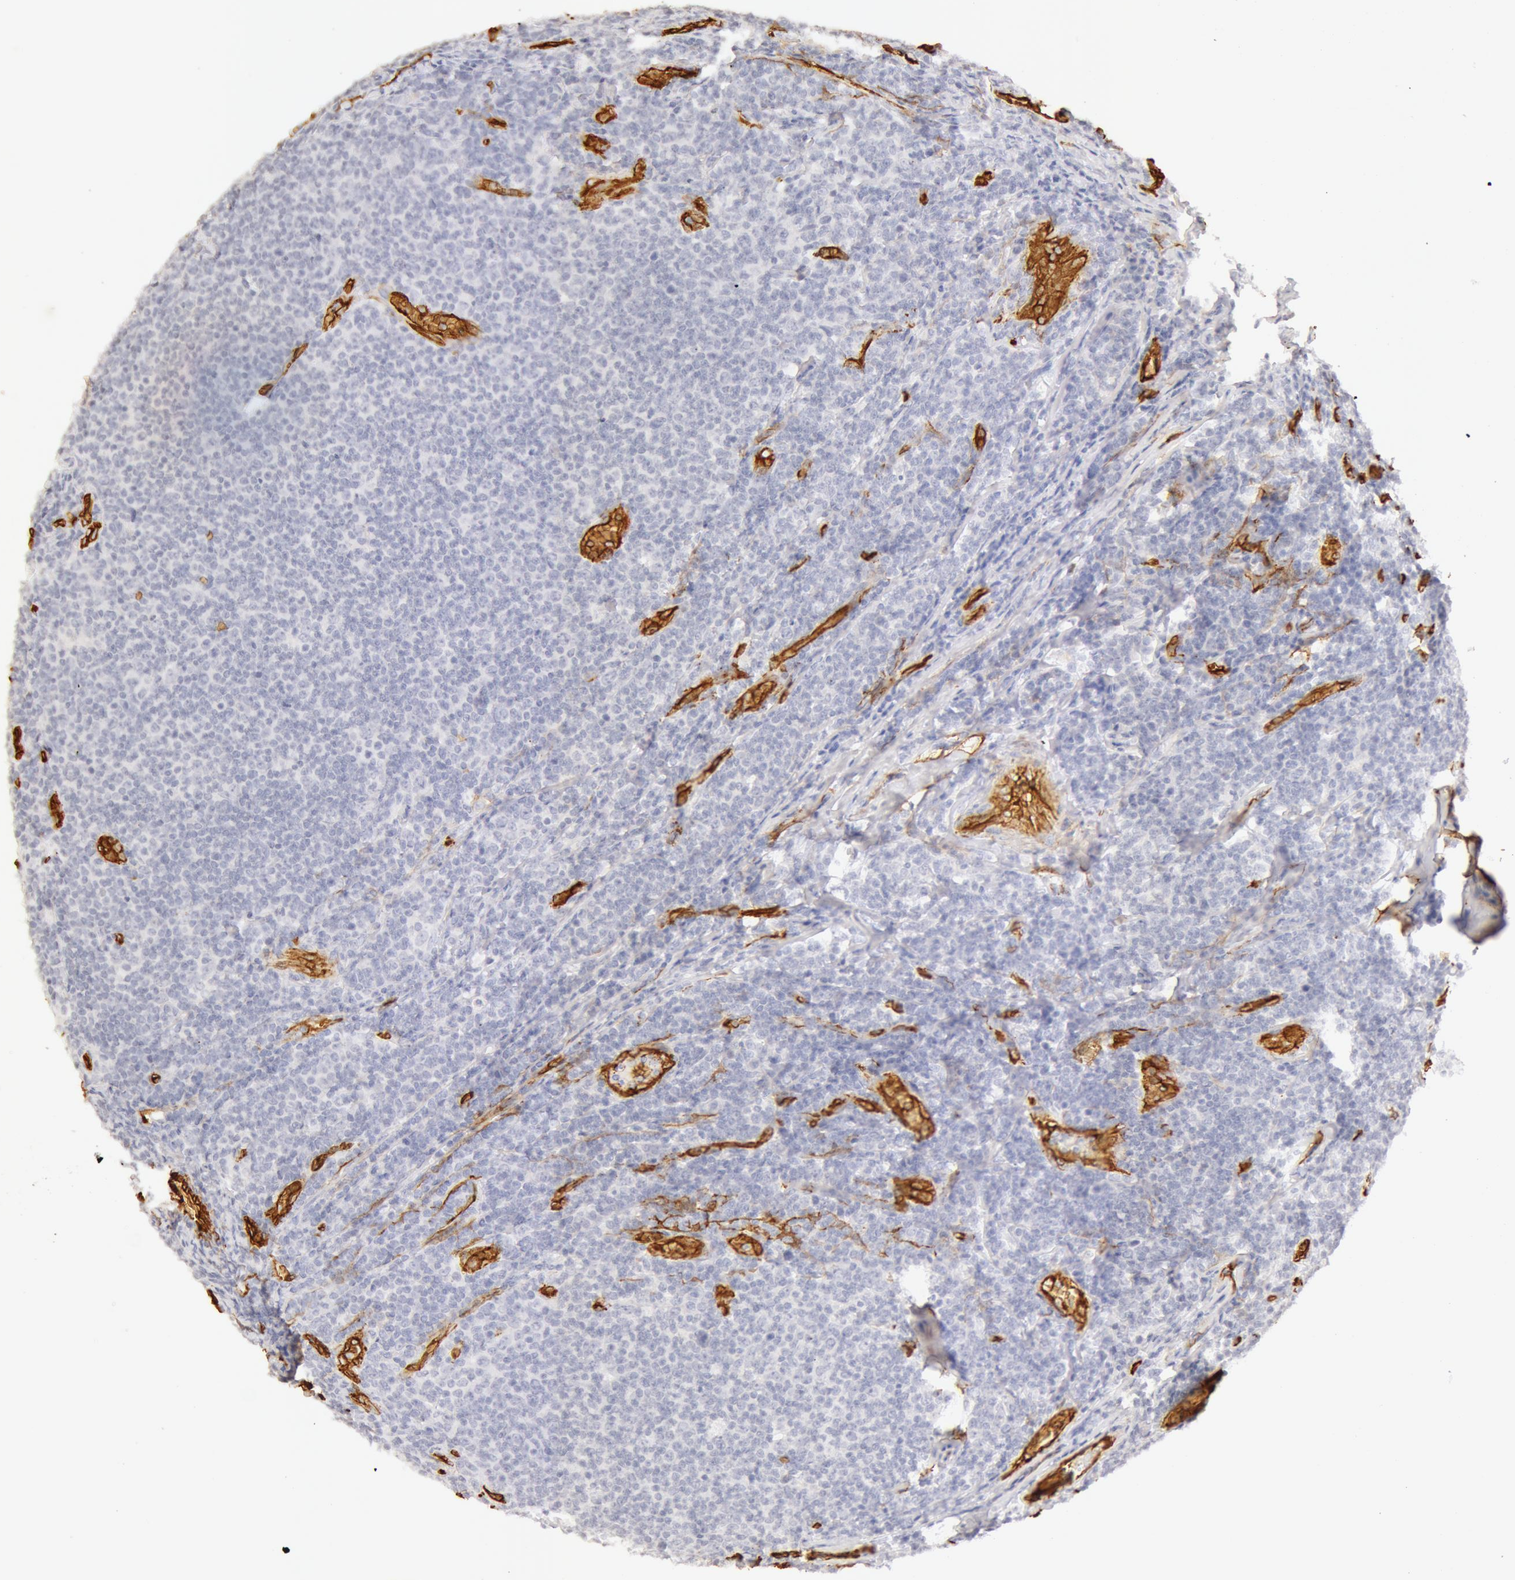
{"staining": {"intensity": "negative", "quantity": "none", "location": "none"}, "tissue": "lymphoma", "cell_type": "Tumor cells", "image_type": "cancer", "snomed": [{"axis": "morphology", "description": "Malignant lymphoma, non-Hodgkin's type, Low grade"}, {"axis": "topography", "description": "Lymph node"}], "caption": "A high-resolution histopathology image shows immunohistochemistry (IHC) staining of lymphoma, which reveals no significant expression in tumor cells. (DAB immunohistochemistry, high magnification).", "gene": "AQP1", "patient": {"sex": "male", "age": 74}}